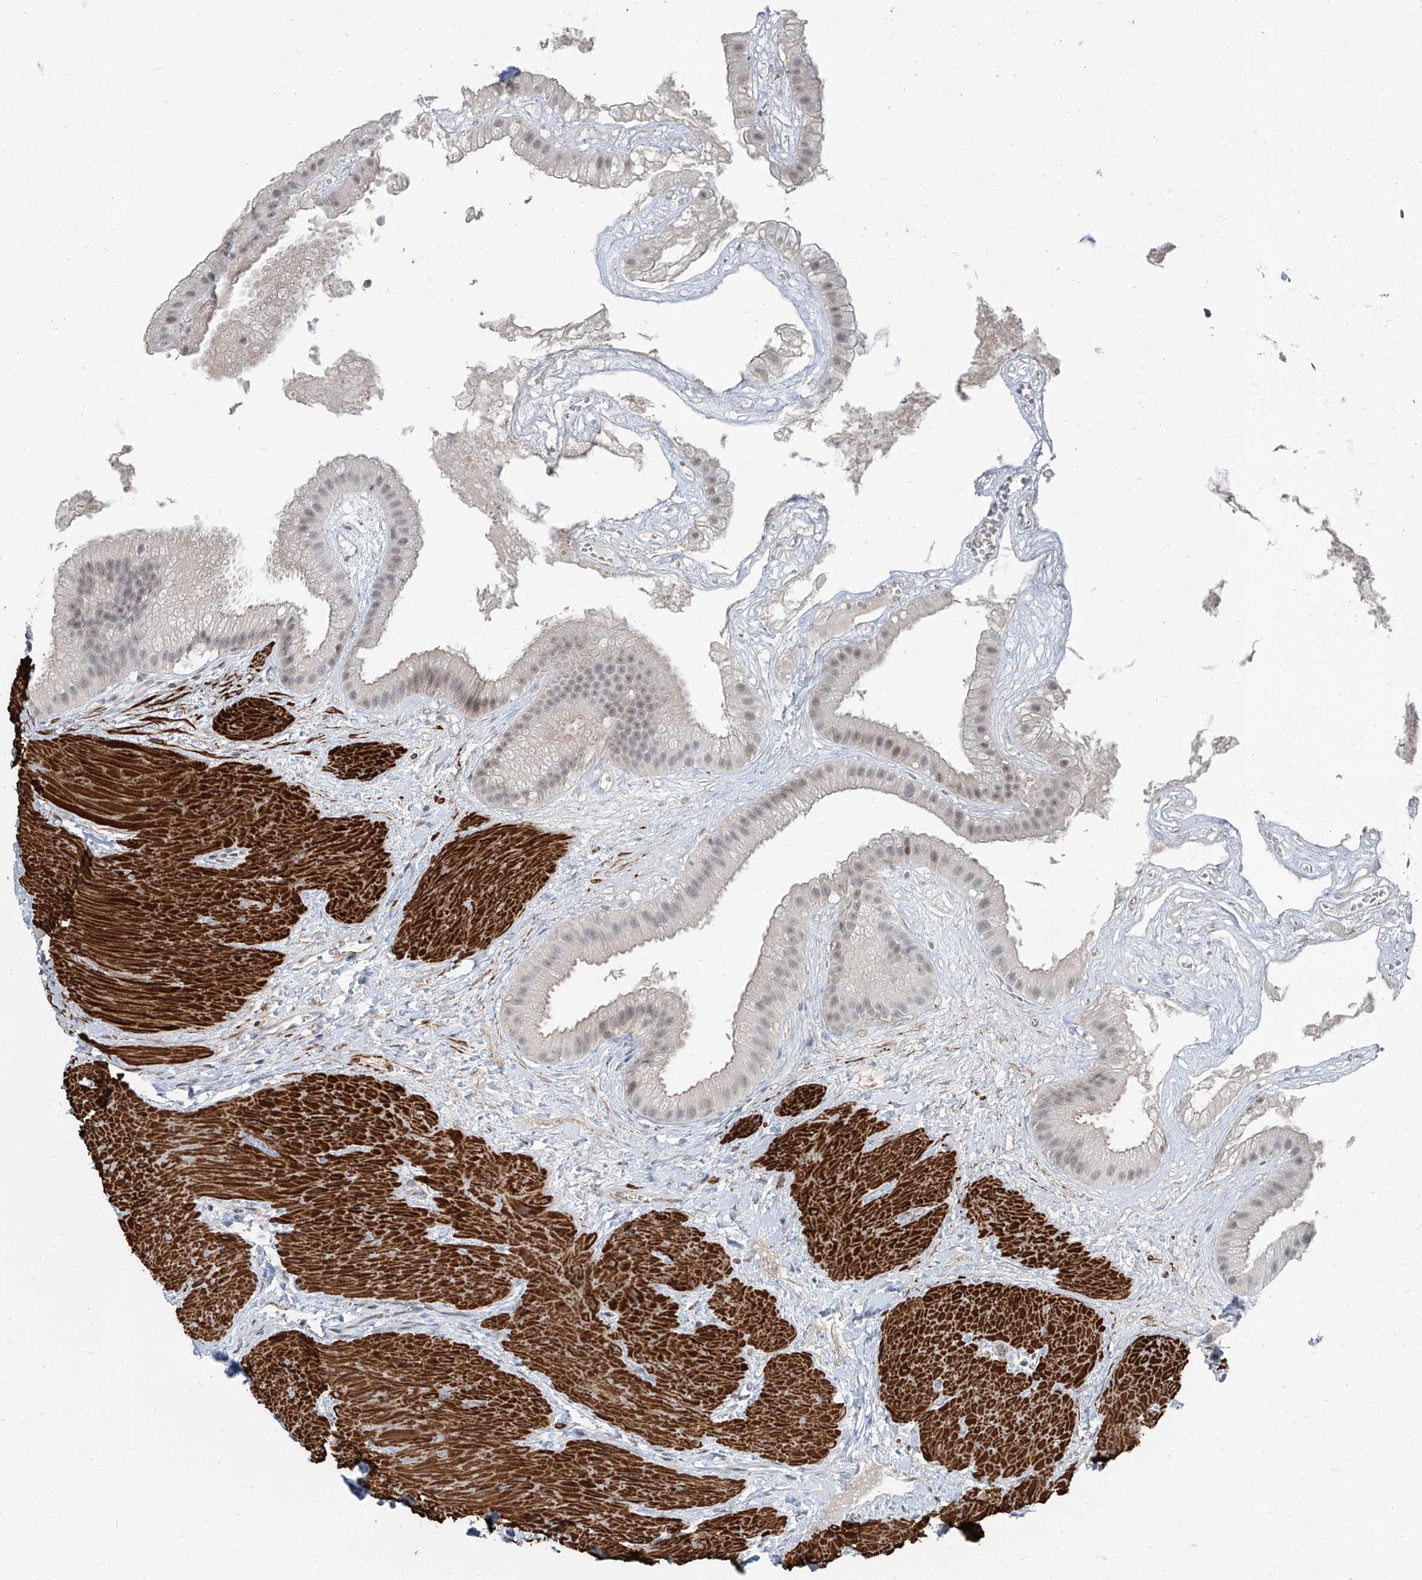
{"staining": {"intensity": "weak", "quantity": "<25%", "location": "nuclear"}, "tissue": "gallbladder", "cell_type": "Glandular cells", "image_type": "normal", "snomed": [{"axis": "morphology", "description": "Normal tissue, NOS"}, {"axis": "topography", "description": "Gallbladder"}], "caption": "This is an immunohistochemistry micrograph of unremarkable human gallbladder. There is no expression in glandular cells.", "gene": "TXLNB", "patient": {"sex": "male", "age": 55}}